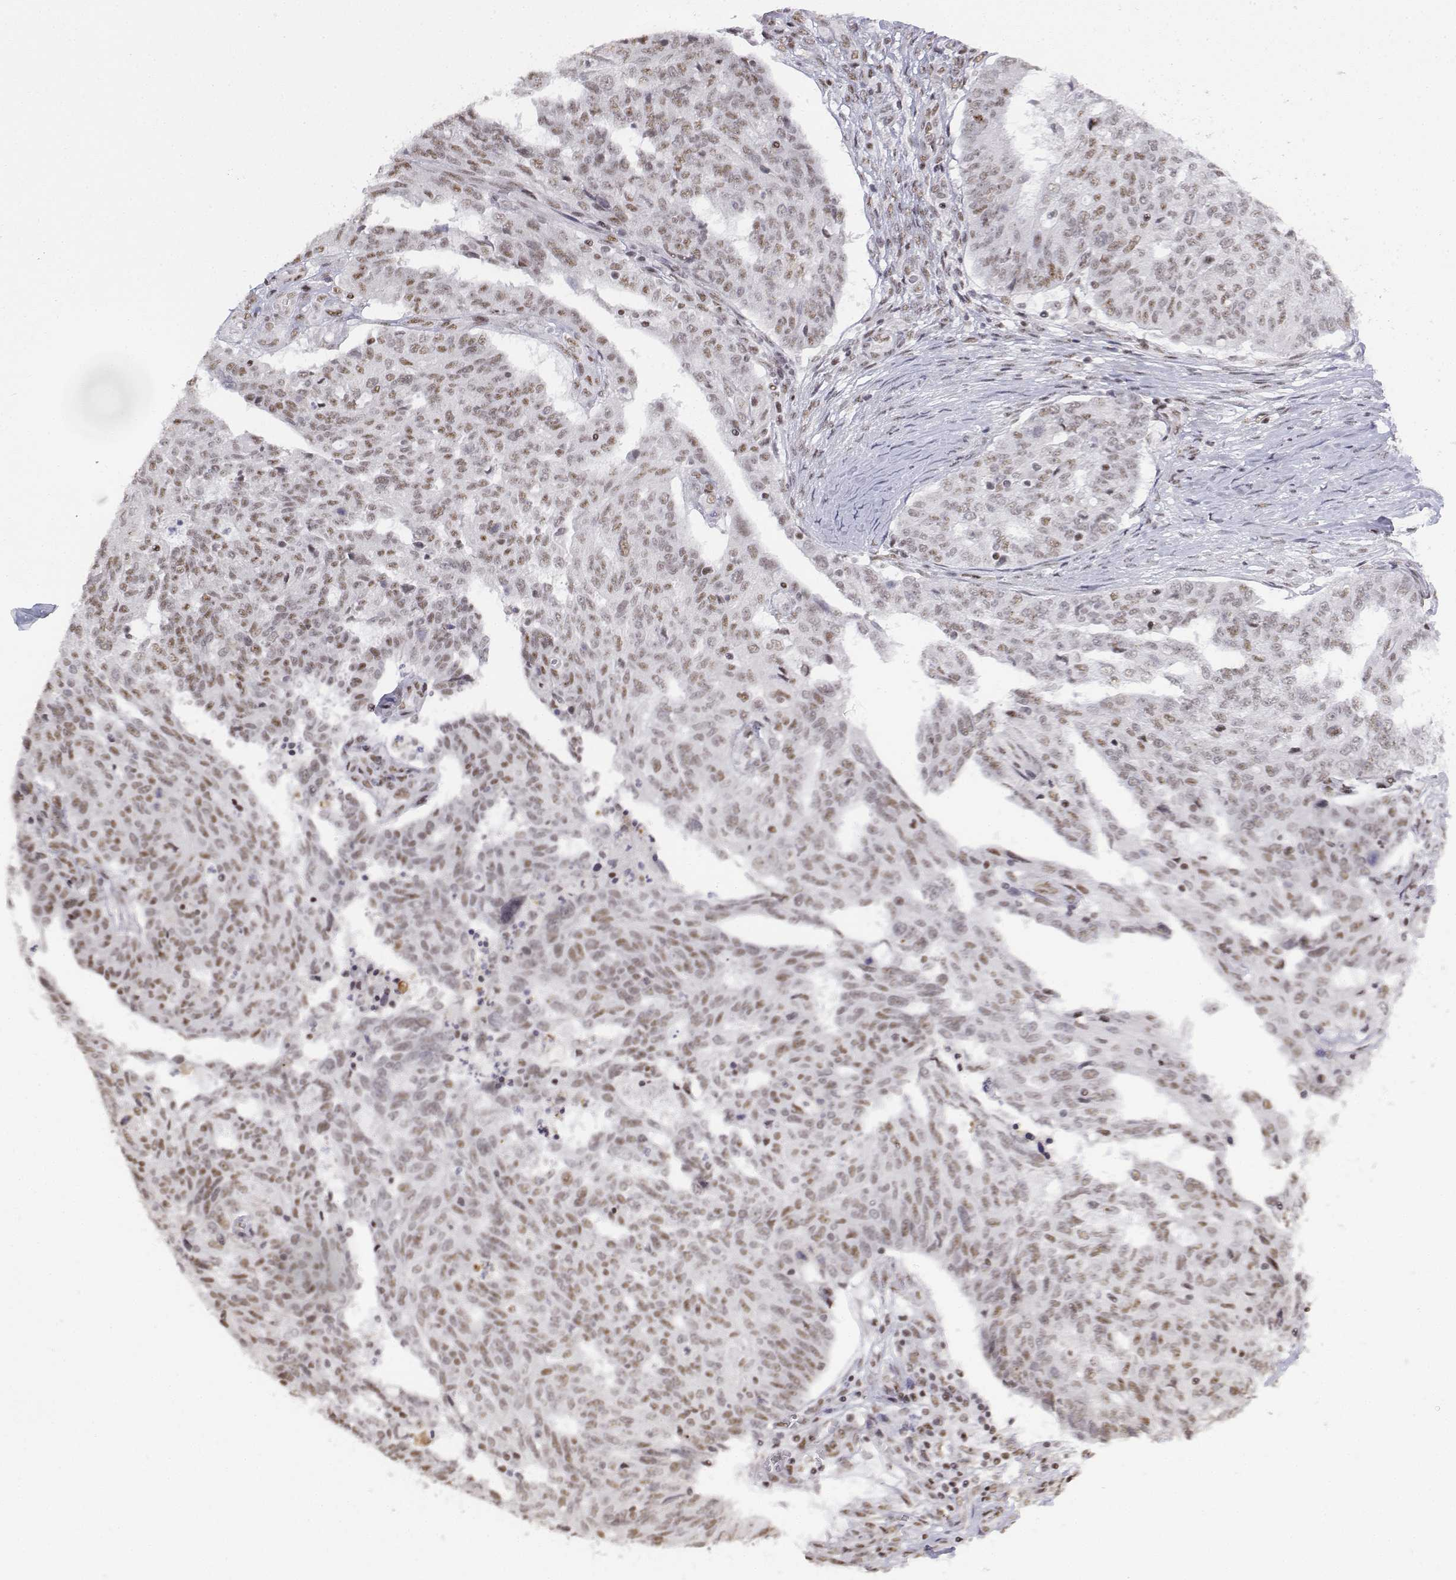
{"staining": {"intensity": "weak", "quantity": ">75%", "location": "nuclear"}, "tissue": "ovarian cancer", "cell_type": "Tumor cells", "image_type": "cancer", "snomed": [{"axis": "morphology", "description": "Cystadenocarcinoma, serous, NOS"}, {"axis": "topography", "description": "Ovary"}], "caption": "An image showing weak nuclear positivity in about >75% of tumor cells in ovarian serous cystadenocarcinoma, as visualized by brown immunohistochemical staining.", "gene": "SETD1A", "patient": {"sex": "female", "age": 67}}